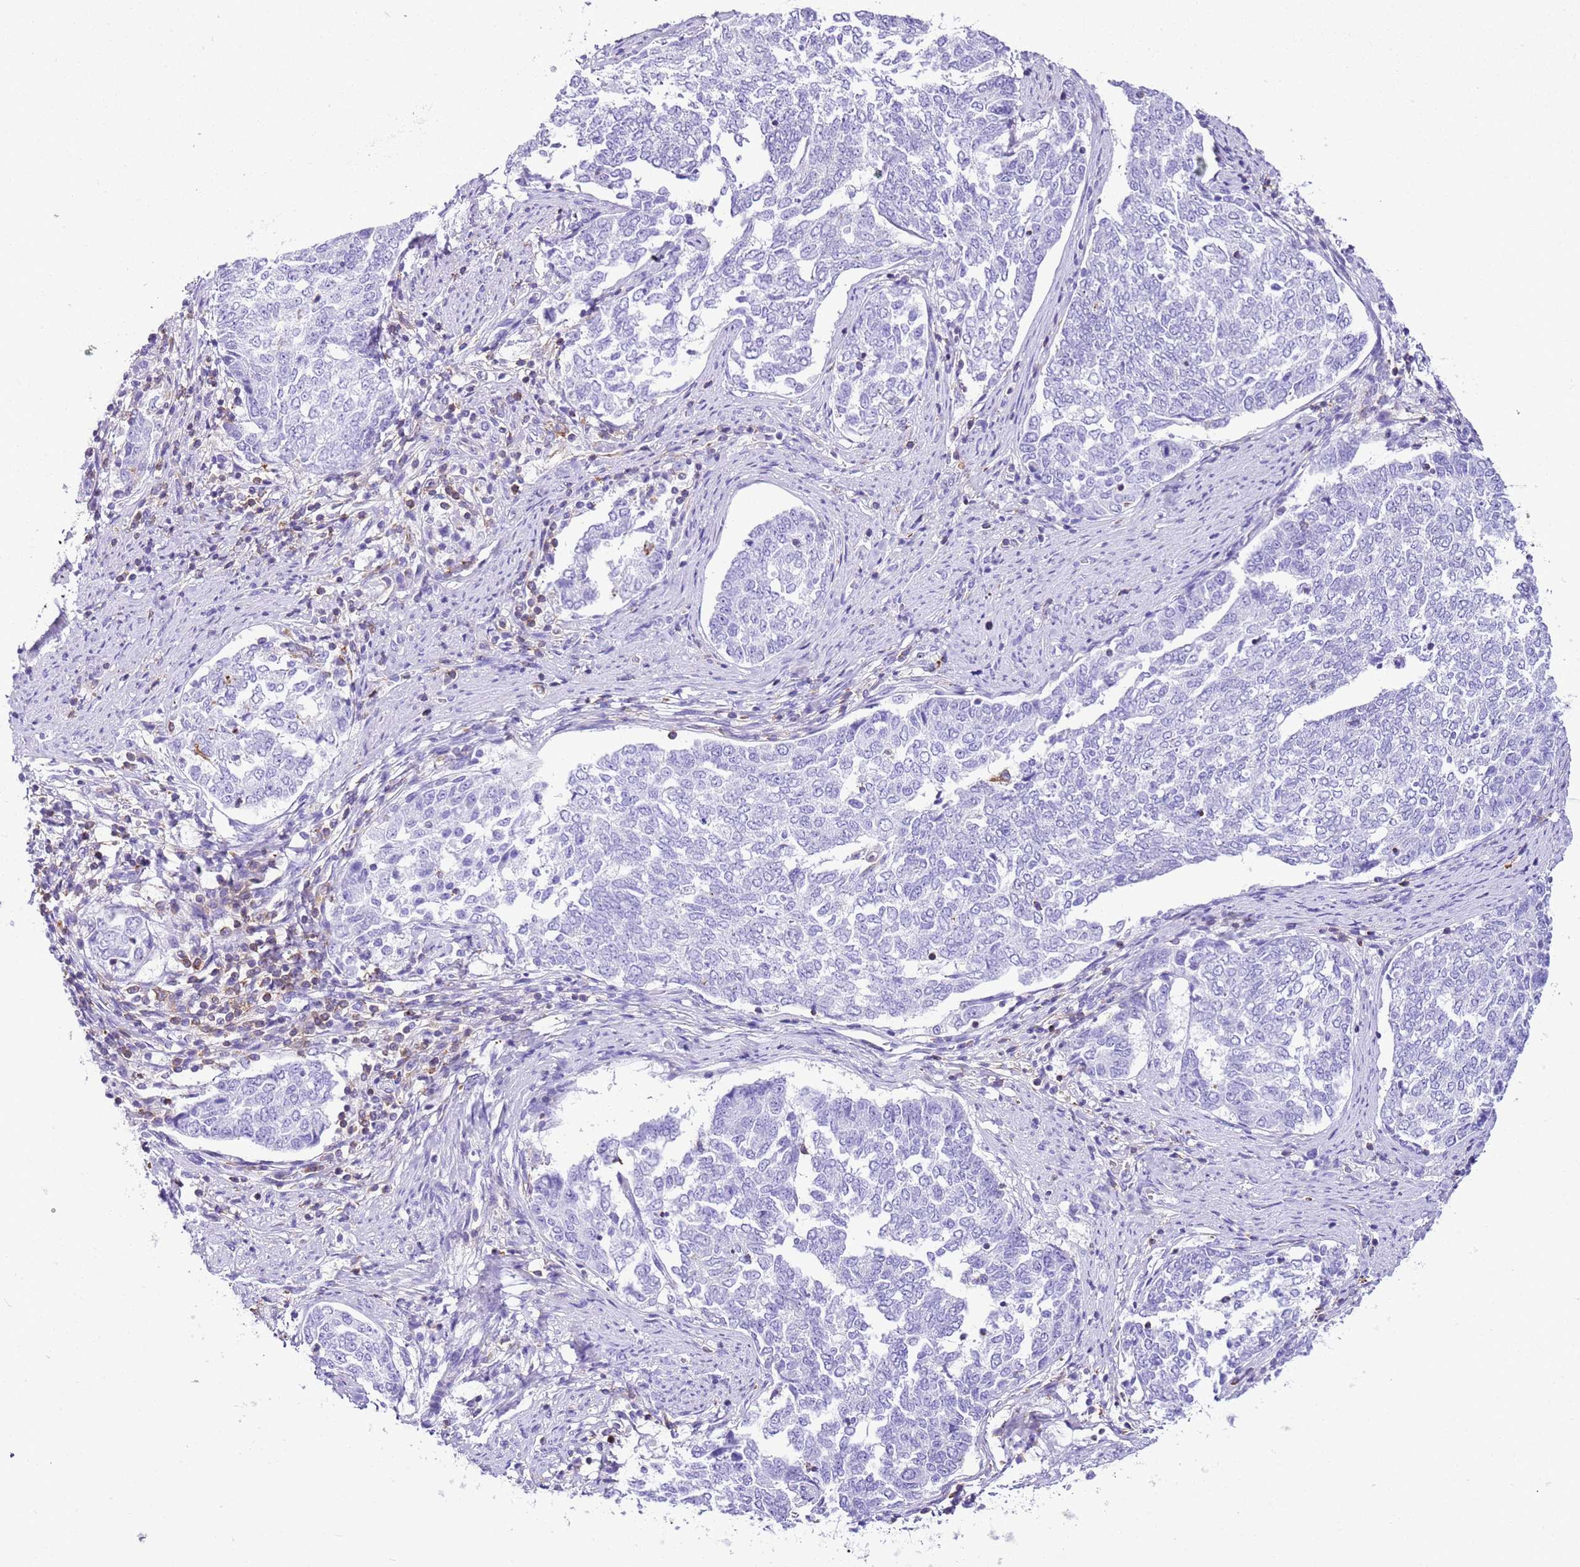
{"staining": {"intensity": "negative", "quantity": "none", "location": "none"}, "tissue": "endometrial cancer", "cell_type": "Tumor cells", "image_type": "cancer", "snomed": [{"axis": "morphology", "description": "Adenocarcinoma, NOS"}, {"axis": "topography", "description": "Endometrium"}], "caption": "This is a image of immunohistochemistry staining of adenocarcinoma (endometrial), which shows no expression in tumor cells.", "gene": "CNN2", "patient": {"sex": "female", "age": 80}}